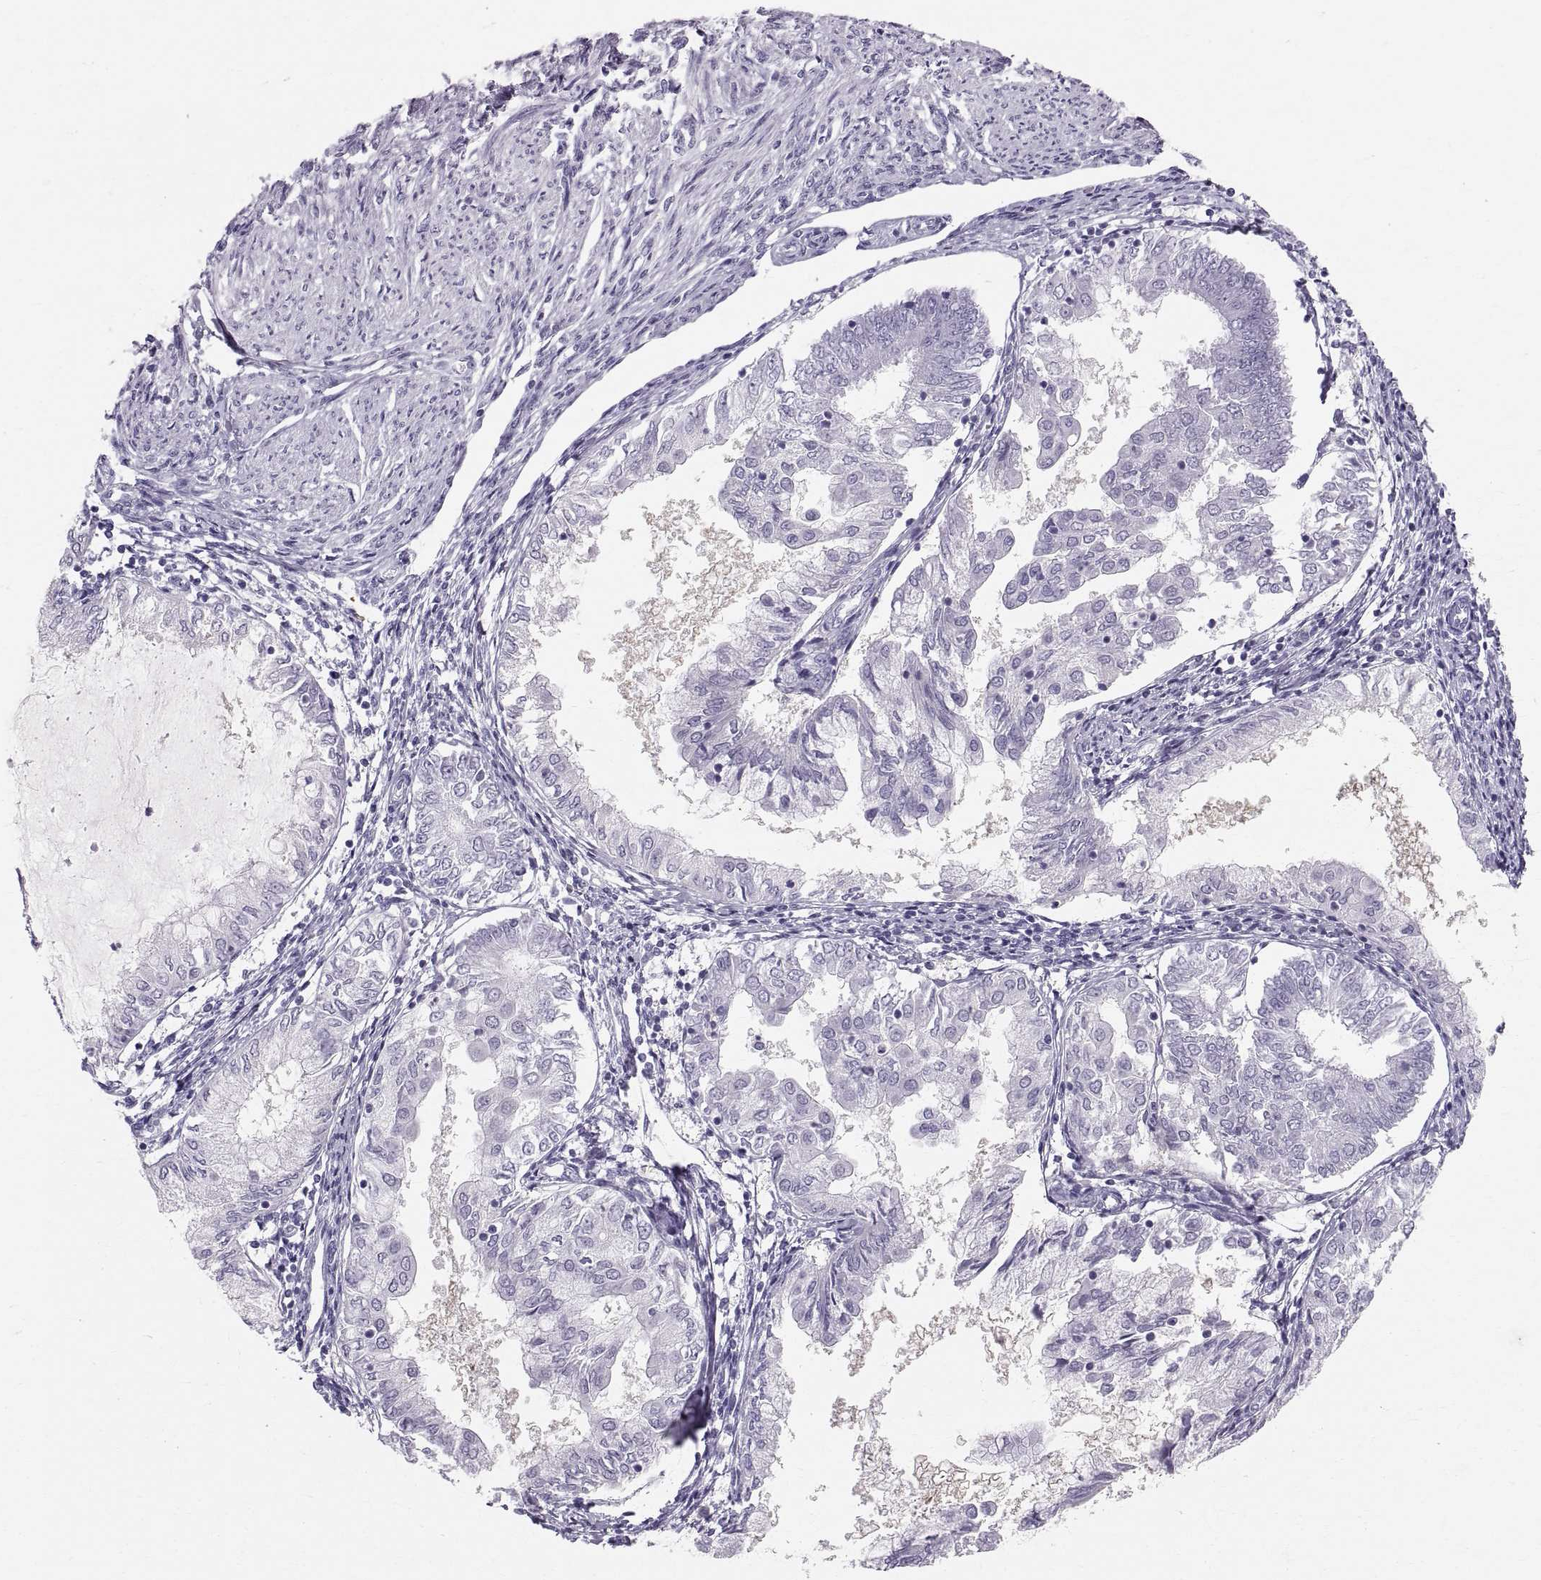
{"staining": {"intensity": "negative", "quantity": "none", "location": "none"}, "tissue": "endometrial cancer", "cell_type": "Tumor cells", "image_type": "cancer", "snomed": [{"axis": "morphology", "description": "Adenocarcinoma, NOS"}, {"axis": "topography", "description": "Endometrium"}], "caption": "Immunohistochemistry photomicrograph of human endometrial cancer stained for a protein (brown), which shows no expression in tumor cells.", "gene": "SLC22A6", "patient": {"sex": "female", "age": 68}}